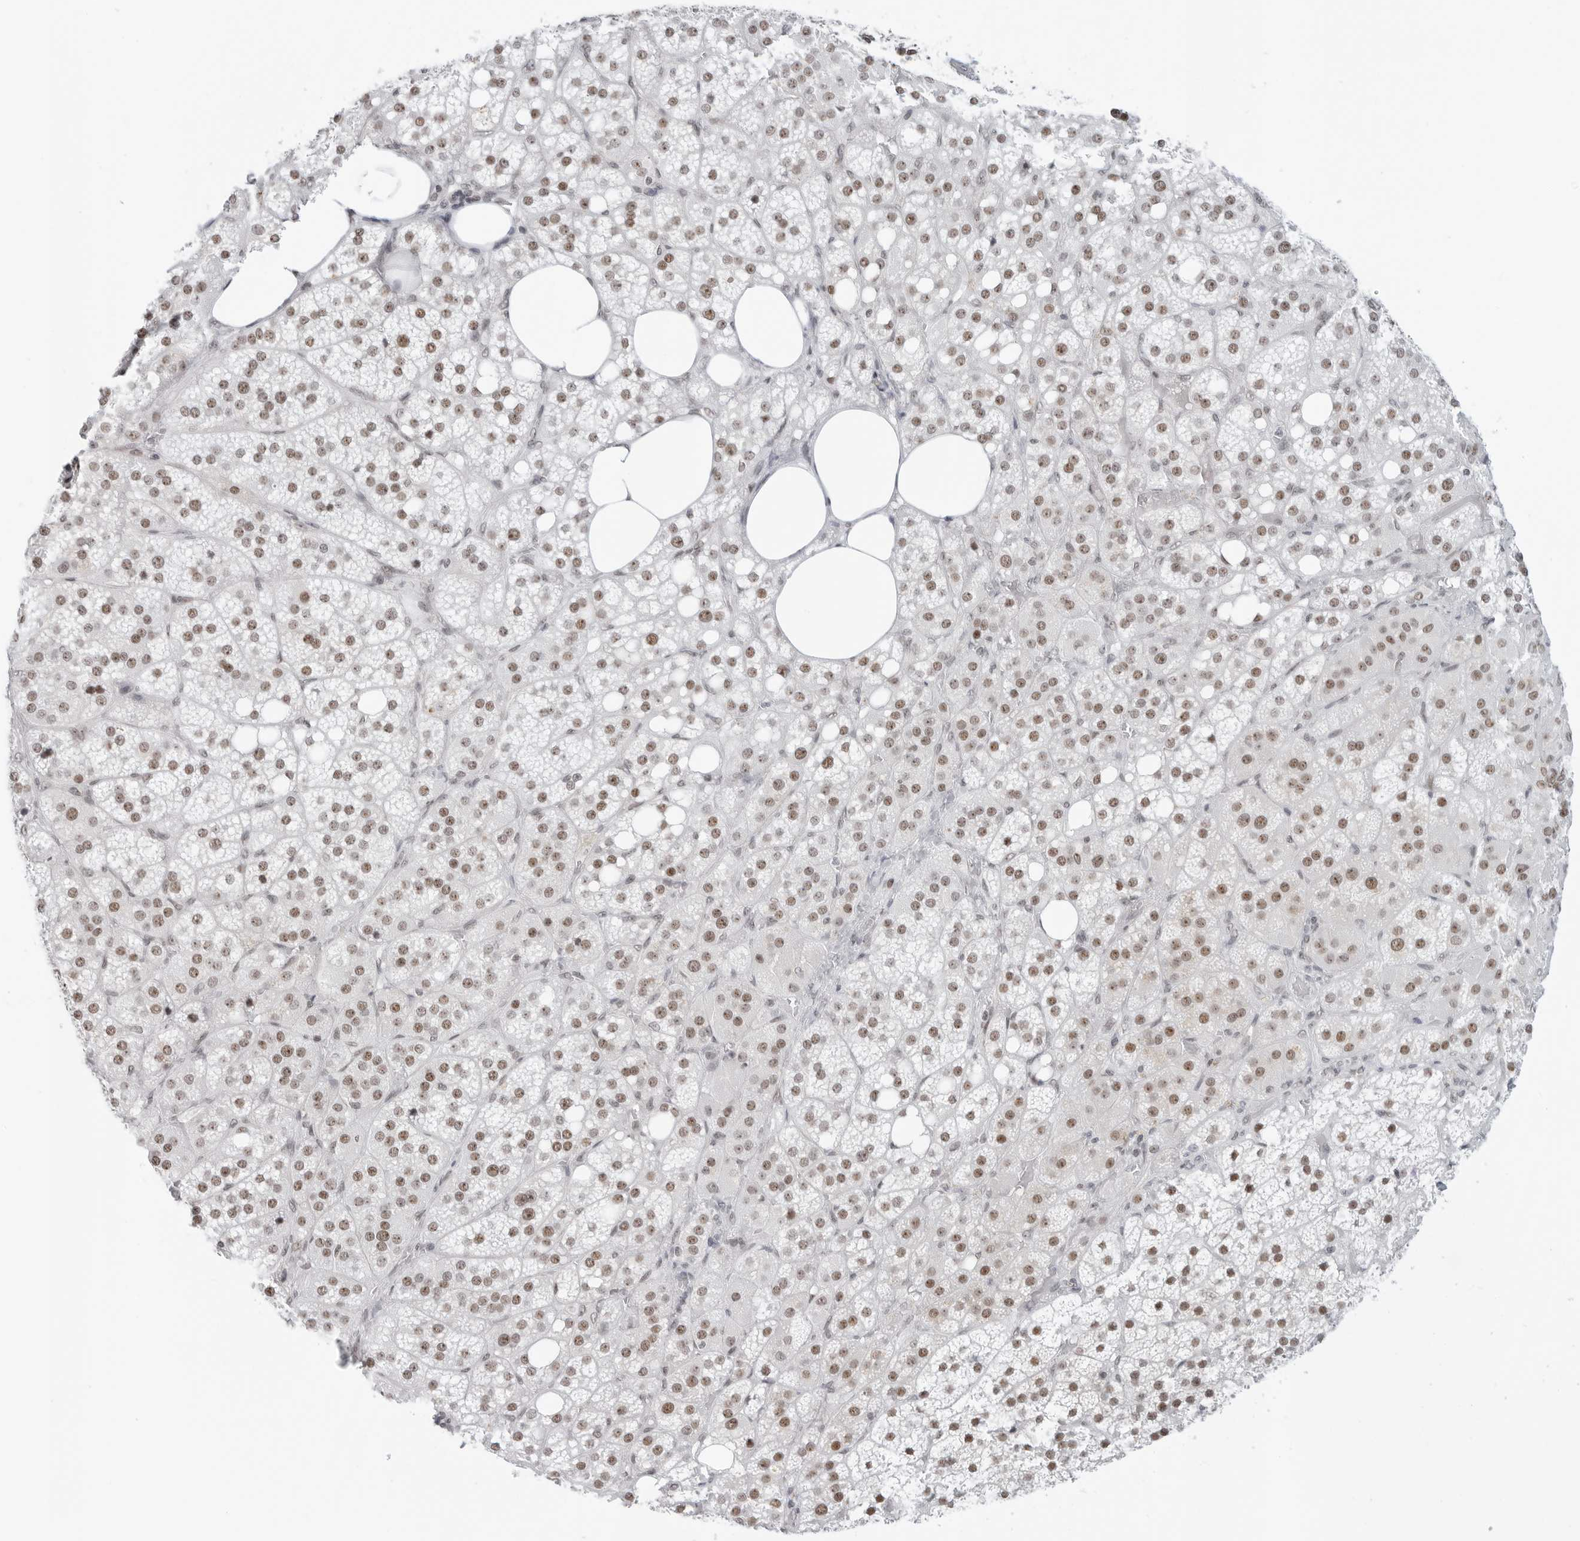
{"staining": {"intensity": "moderate", "quantity": ">75%", "location": "nuclear"}, "tissue": "adrenal gland", "cell_type": "Glandular cells", "image_type": "normal", "snomed": [{"axis": "morphology", "description": "Normal tissue, NOS"}, {"axis": "topography", "description": "Adrenal gland"}], "caption": "IHC (DAB) staining of normal adrenal gland demonstrates moderate nuclear protein expression in about >75% of glandular cells. (DAB IHC, brown staining for protein, blue staining for nuclei).", "gene": "WRAP53", "patient": {"sex": "female", "age": 59}}